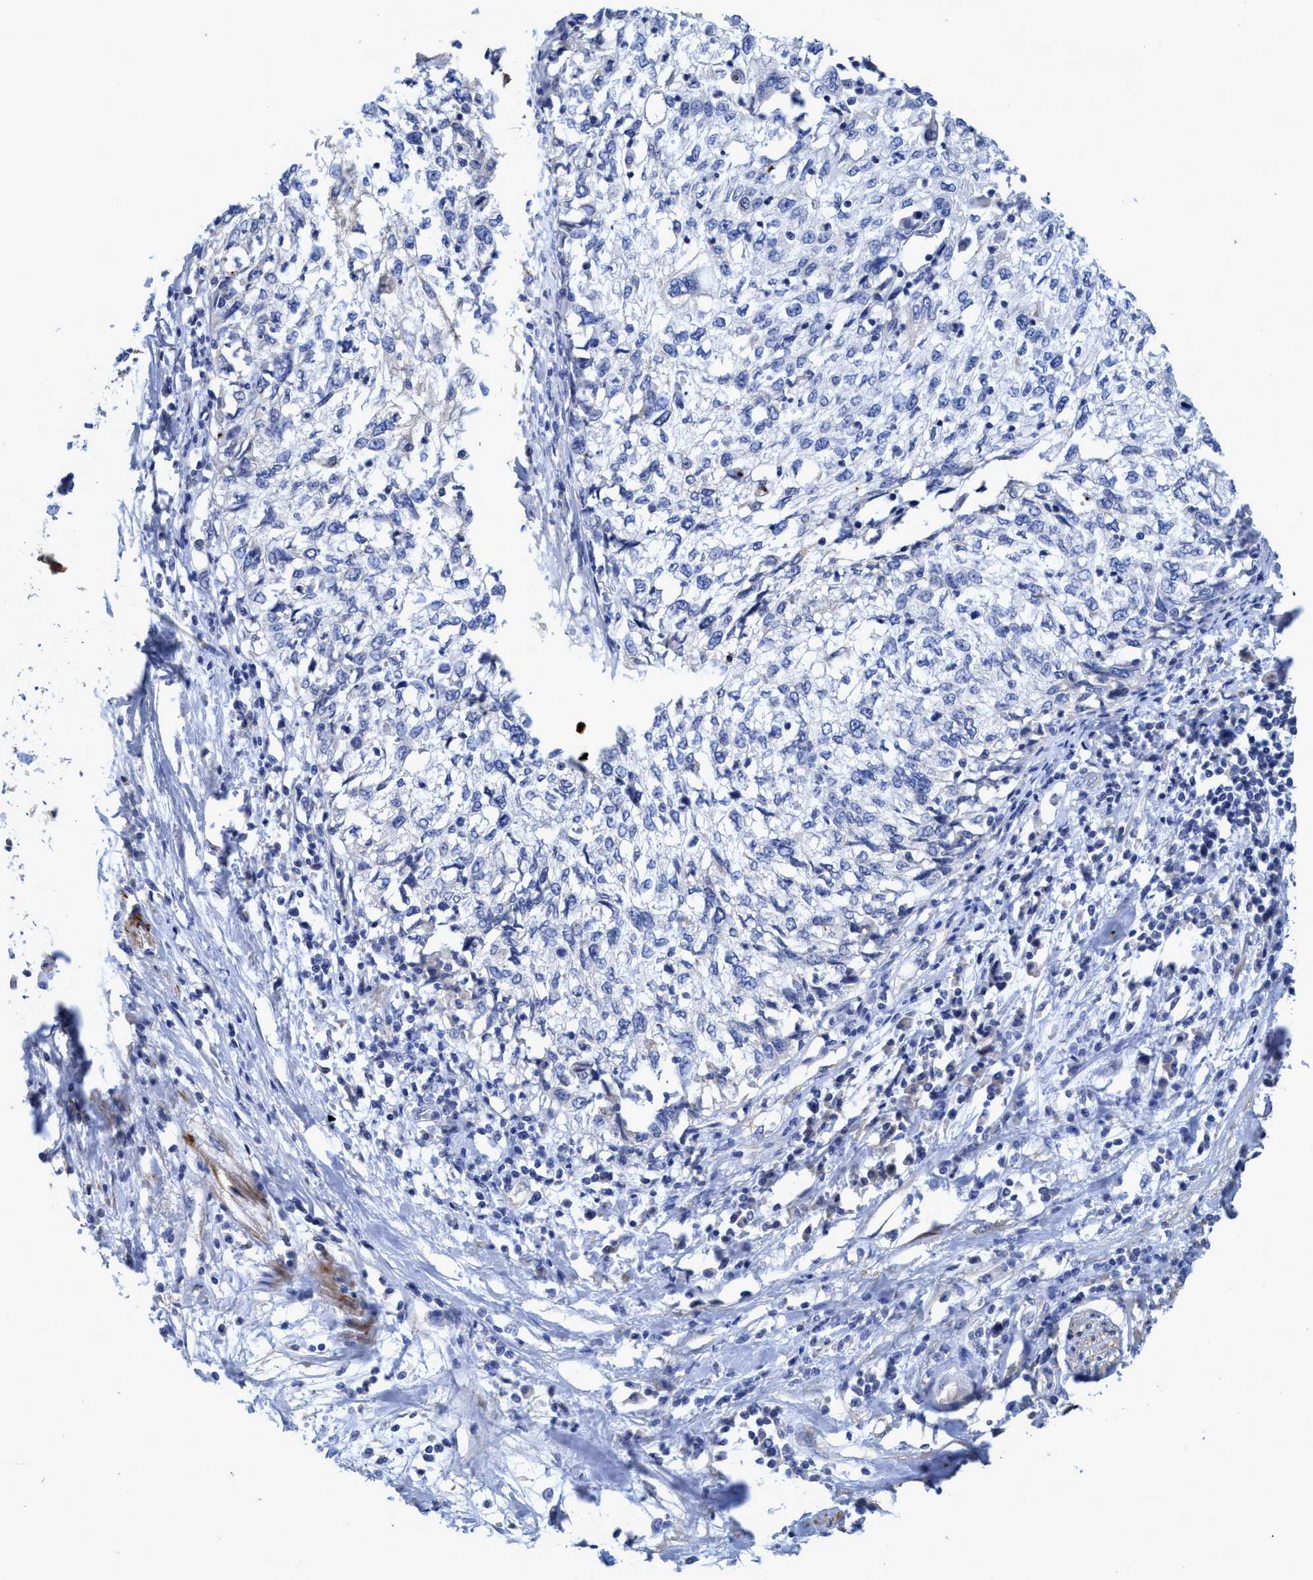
{"staining": {"intensity": "negative", "quantity": "none", "location": "none"}, "tissue": "cervical cancer", "cell_type": "Tumor cells", "image_type": "cancer", "snomed": [{"axis": "morphology", "description": "Squamous cell carcinoma, NOS"}, {"axis": "topography", "description": "Cervix"}], "caption": "DAB immunohistochemical staining of human cervical cancer (squamous cell carcinoma) demonstrates no significant positivity in tumor cells.", "gene": "GULP1", "patient": {"sex": "female", "age": 57}}